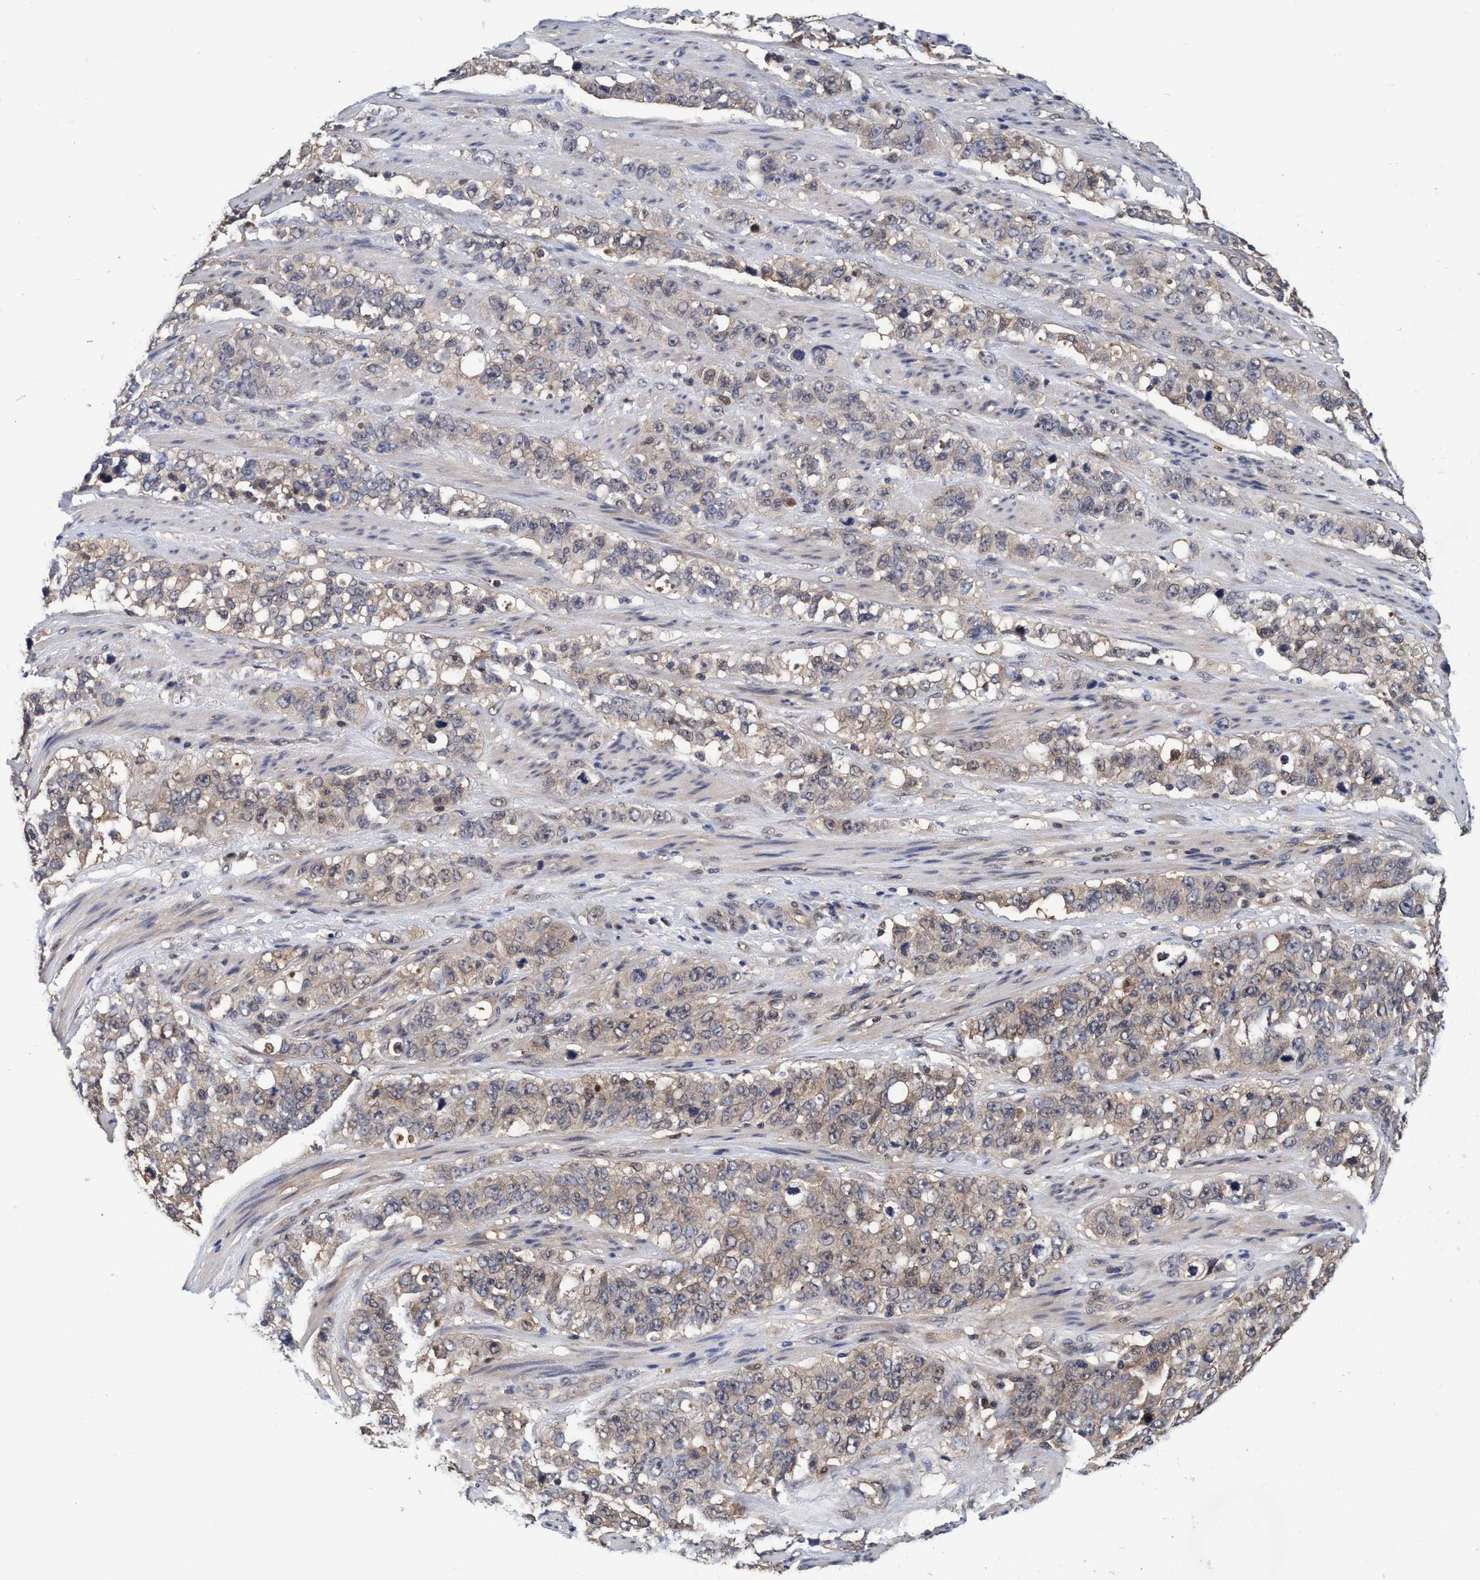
{"staining": {"intensity": "weak", "quantity": ">75%", "location": "cytoplasmic/membranous"}, "tissue": "stomach cancer", "cell_type": "Tumor cells", "image_type": "cancer", "snomed": [{"axis": "morphology", "description": "Adenocarcinoma, NOS"}, {"axis": "topography", "description": "Stomach"}], "caption": "A micrograph of human stomach cancer (adenocarcinoma) stained for a protein shows weak cytoplasmic/membranous brown staining in tumor cells.", "gene": "PSMD12", "patient": {"sex": "male", "age": 48}}